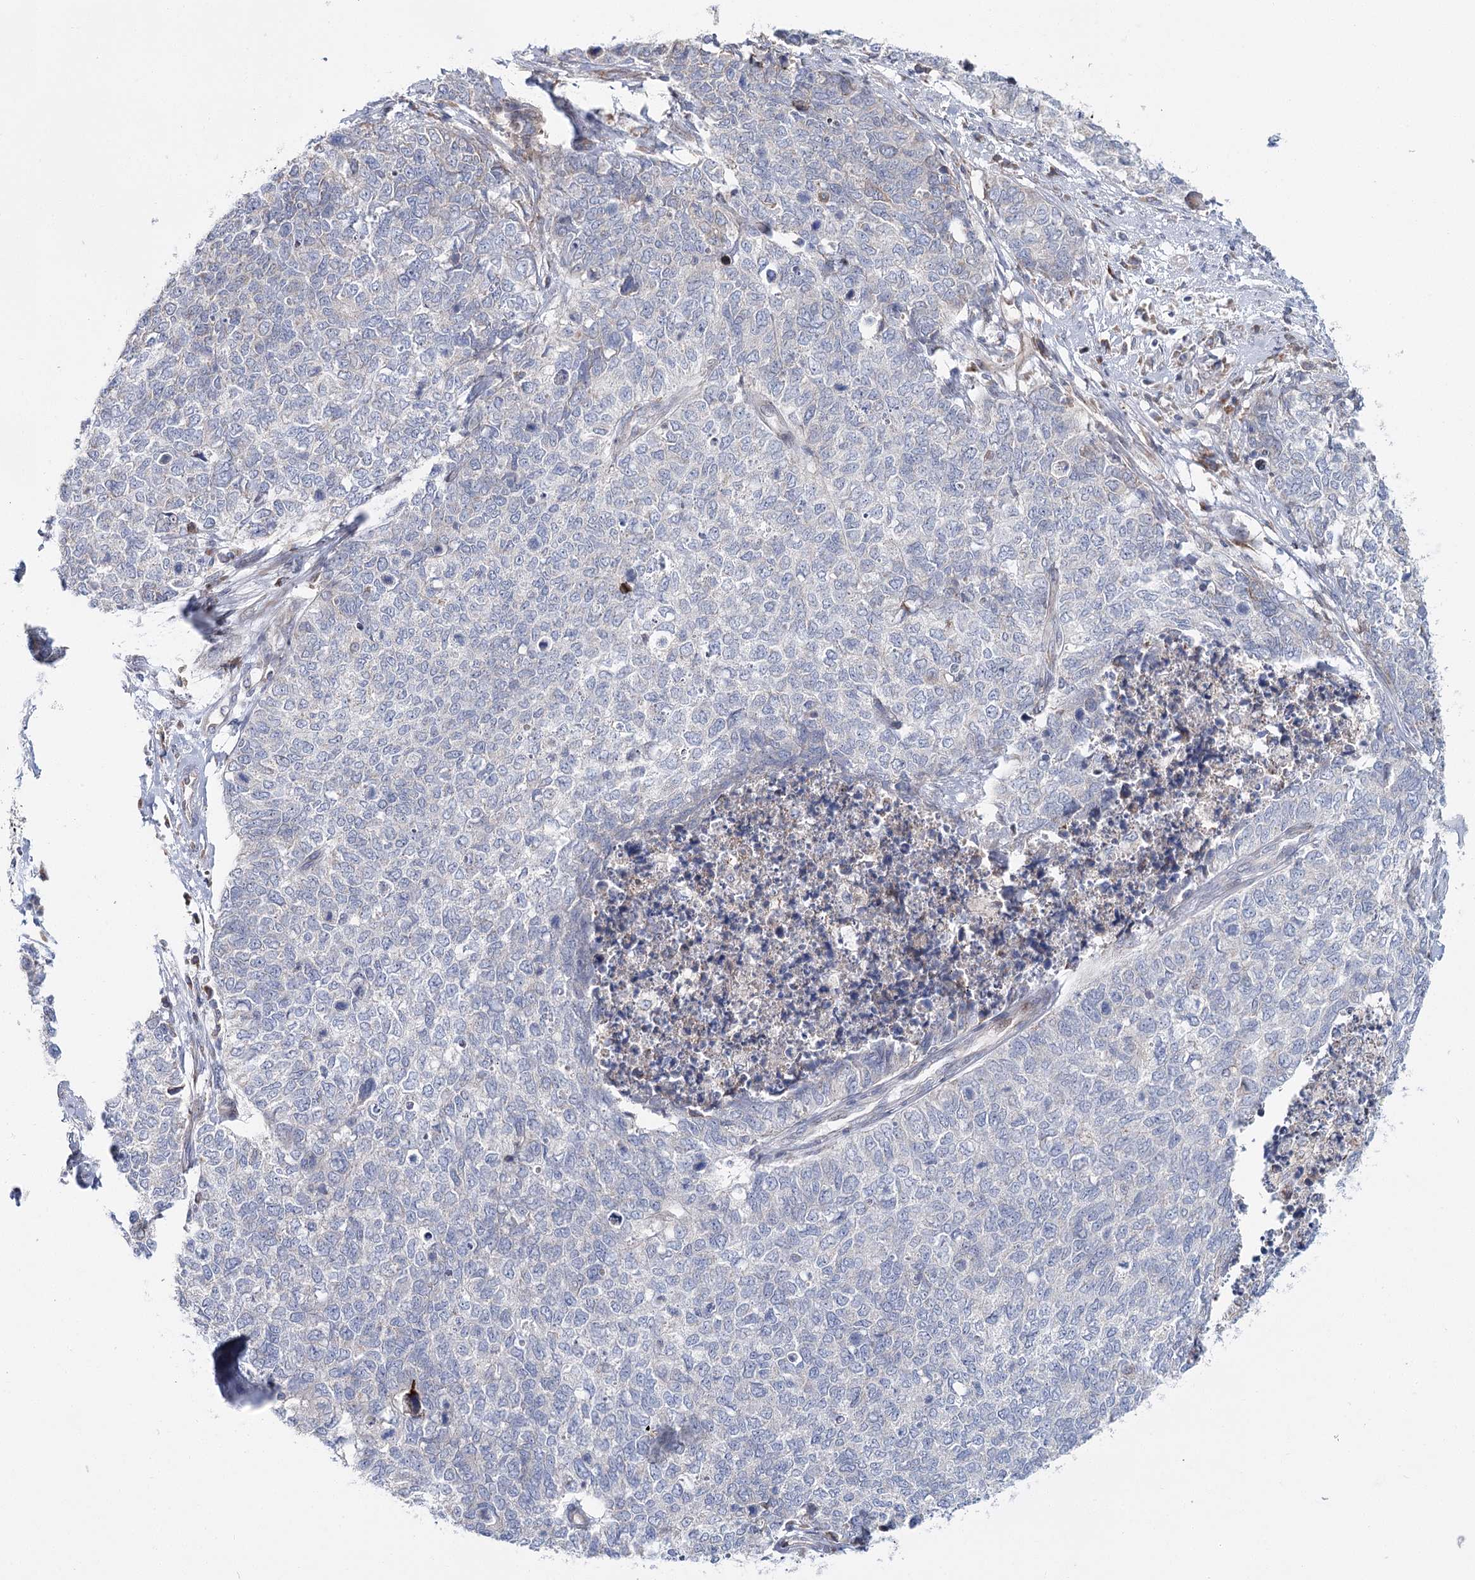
{"staining": {"intensity": "negative", "quantity": "none", "location": "none"}, "tissue": "cervical cancer", "cell_type": "Tumor cells", "image_type": "cancer", "snomed": [{"axis": "morphology", "description": "Squamous cell carcinoma, NOS"}, {"axis": "topography", "description": "Cervix"}], "caption": "This is an immunohistochemistry (IHC) histopathology image of human cervical squamous cell carcinoma. There is no staining in tumor cells.", "gene": "CPLANE1", "patient": {"sex": "female", "age": 63}}